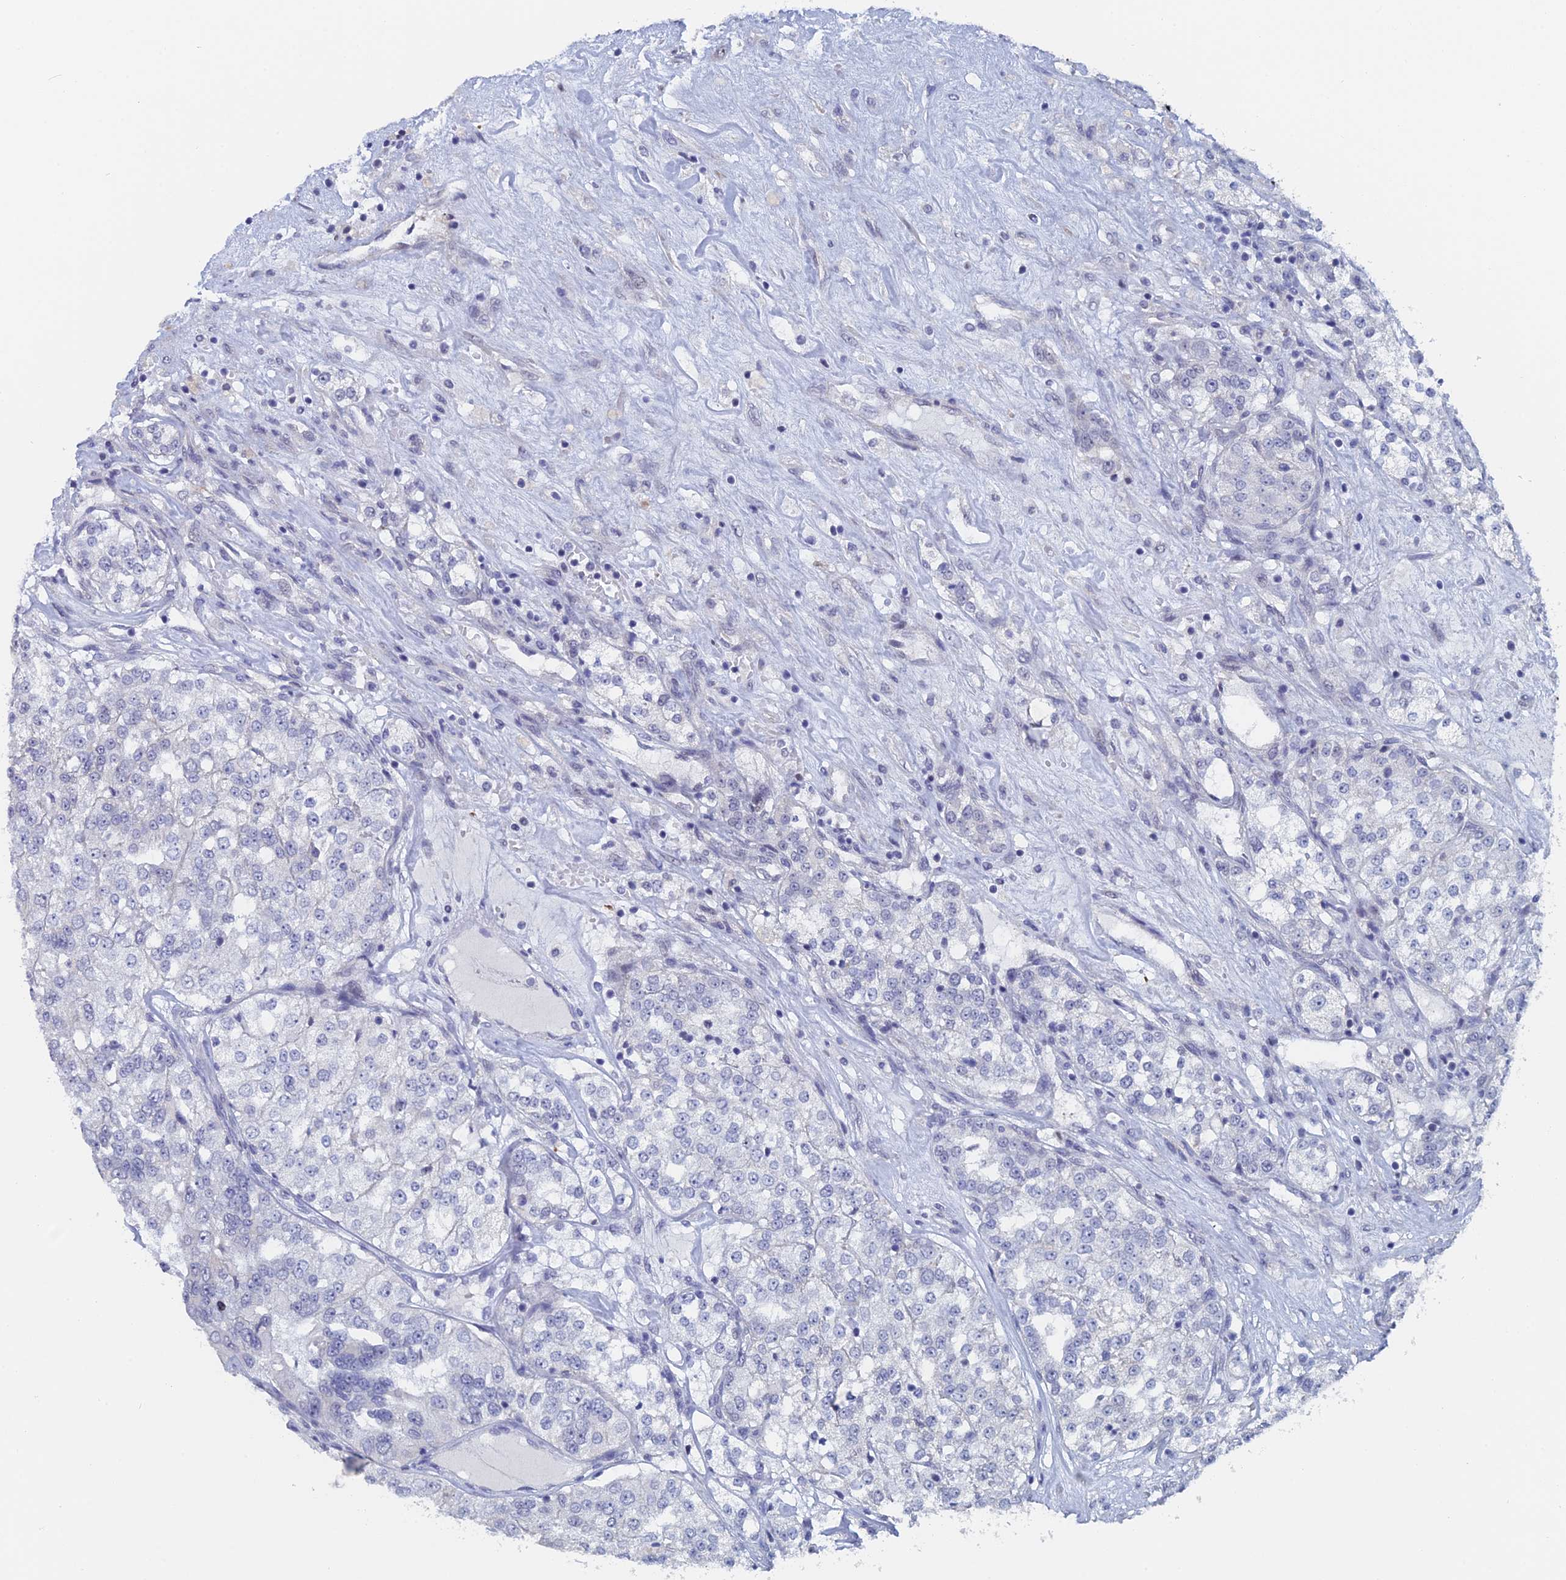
{"staining": {"intensity": "negative", "quantity": "none", "location": "none"}, "tissue": "renal cancer", "cell_type": "Tumor cells", "image_type": "cancer", "snomed": [{"axis": "morphology", "description": "Adenocarcinoma, NOS"}, {"axis": "topography", "description": "Kidney"}], "caption": "DAB immunohistochemical staining of human adenocarcinoma (renal) displays no significant staining in tumor cells. The staining is performed using DAB brown chromogen with nuclei counter-stained in using hematoxylin.", "gene": "GMNC", "patient": {"sex": "female", "age": 63}}